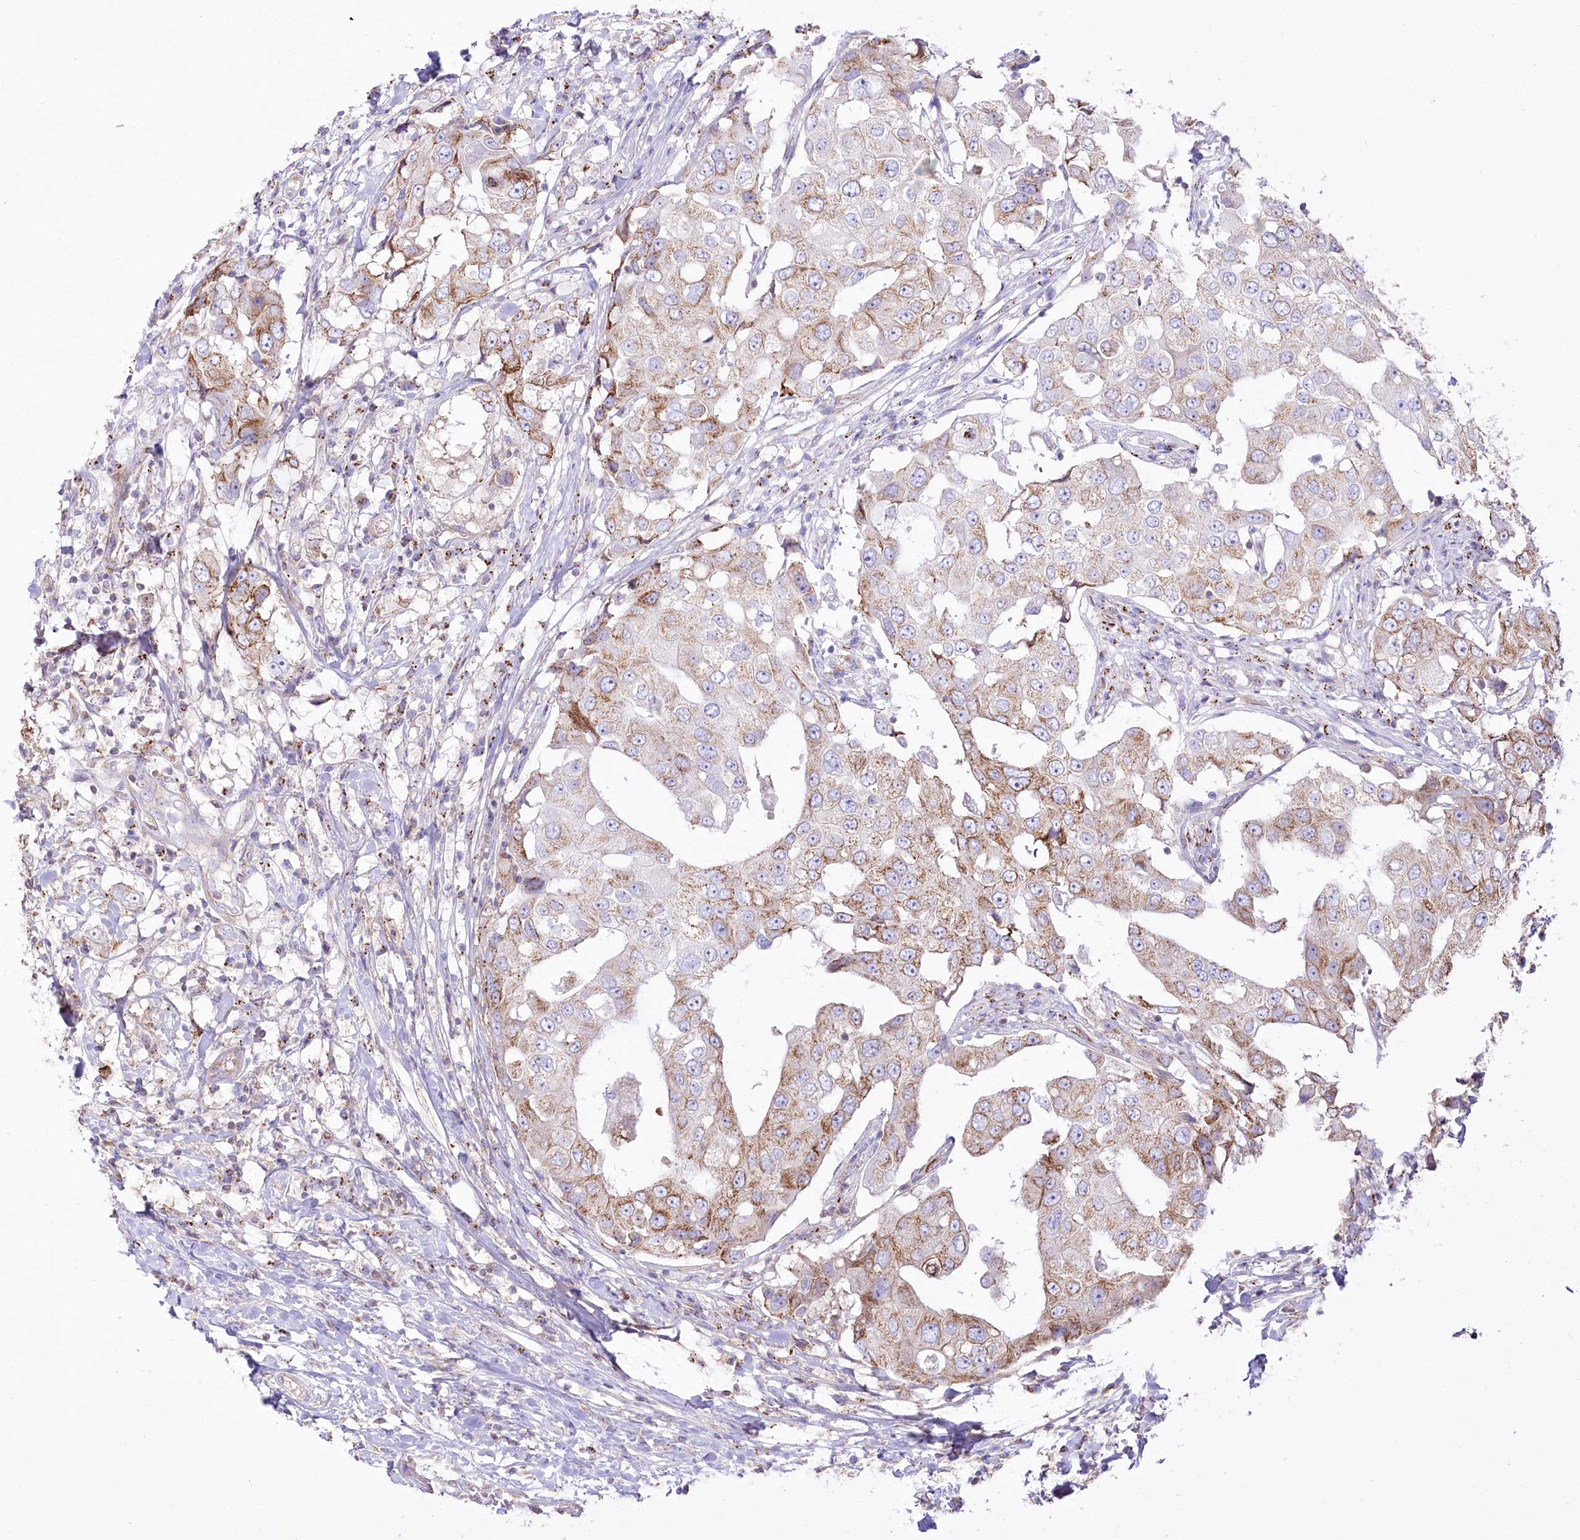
{"staining": {"intensity": "moderate", "quantity": "25%-75%", "location": "cytoplasmic/membranous"}, "tissue": "breast cancer", "cell_type": "Tumor cells", "image_type": "cancer", "snomed": [{"axis": "morphology", "description": "Duct carcinoma"}, {"axis": "topography", "description": "Breast"}], "caption": "Approximately 25%-75% of tumor cells in human intraductal carcinoma (breast) exhibit moderate cytoplasmic/membranous protein positivity as visualized by brown immunohistochemical staining.", "gene": "FAM216A", "patient": {"sex": "female", "age": 27}}